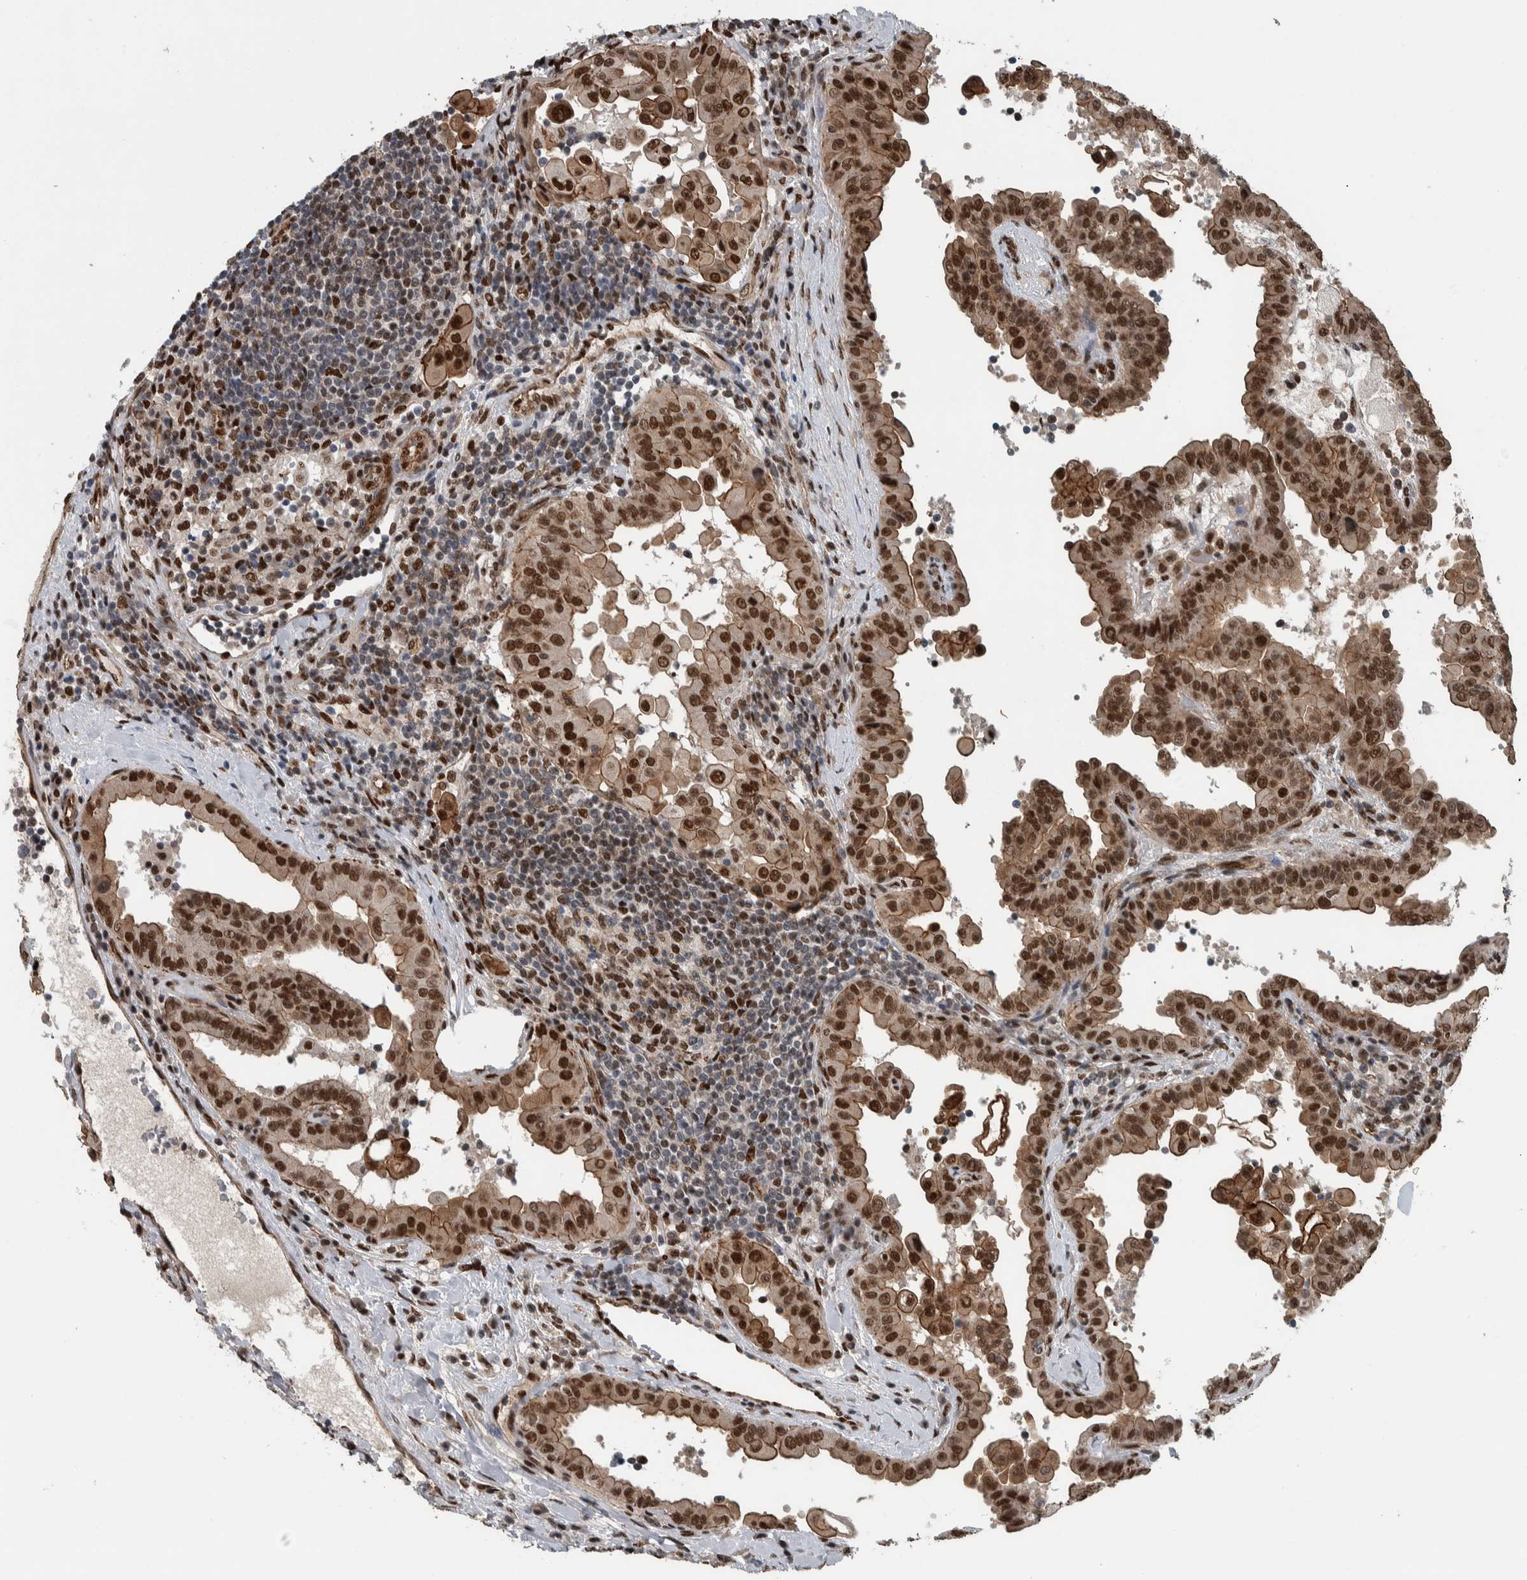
{"staining": {"intensity": "strong", "quantity": ">75%", "location": "cytoplasmic/membranous,nuclear"}, "tissue": "thyroid cancer", "cell_type": "Tumor cells", "image_type": "cancer", "snomed": [{"axis": "morphology", "description": "Papillary adenocarcinoma, NOS"}, {"axis": "topography", "description": "Thyroid gland"}], "caption": "About >75% of tumor cells in thyroid cancer exhibit strong cytoplasmic/membranous and nuclear protein expression as visualized by brown immunohistochemical staining.", "gene": "FAM135B", "patient": {"sex": "male", "age": 33}}